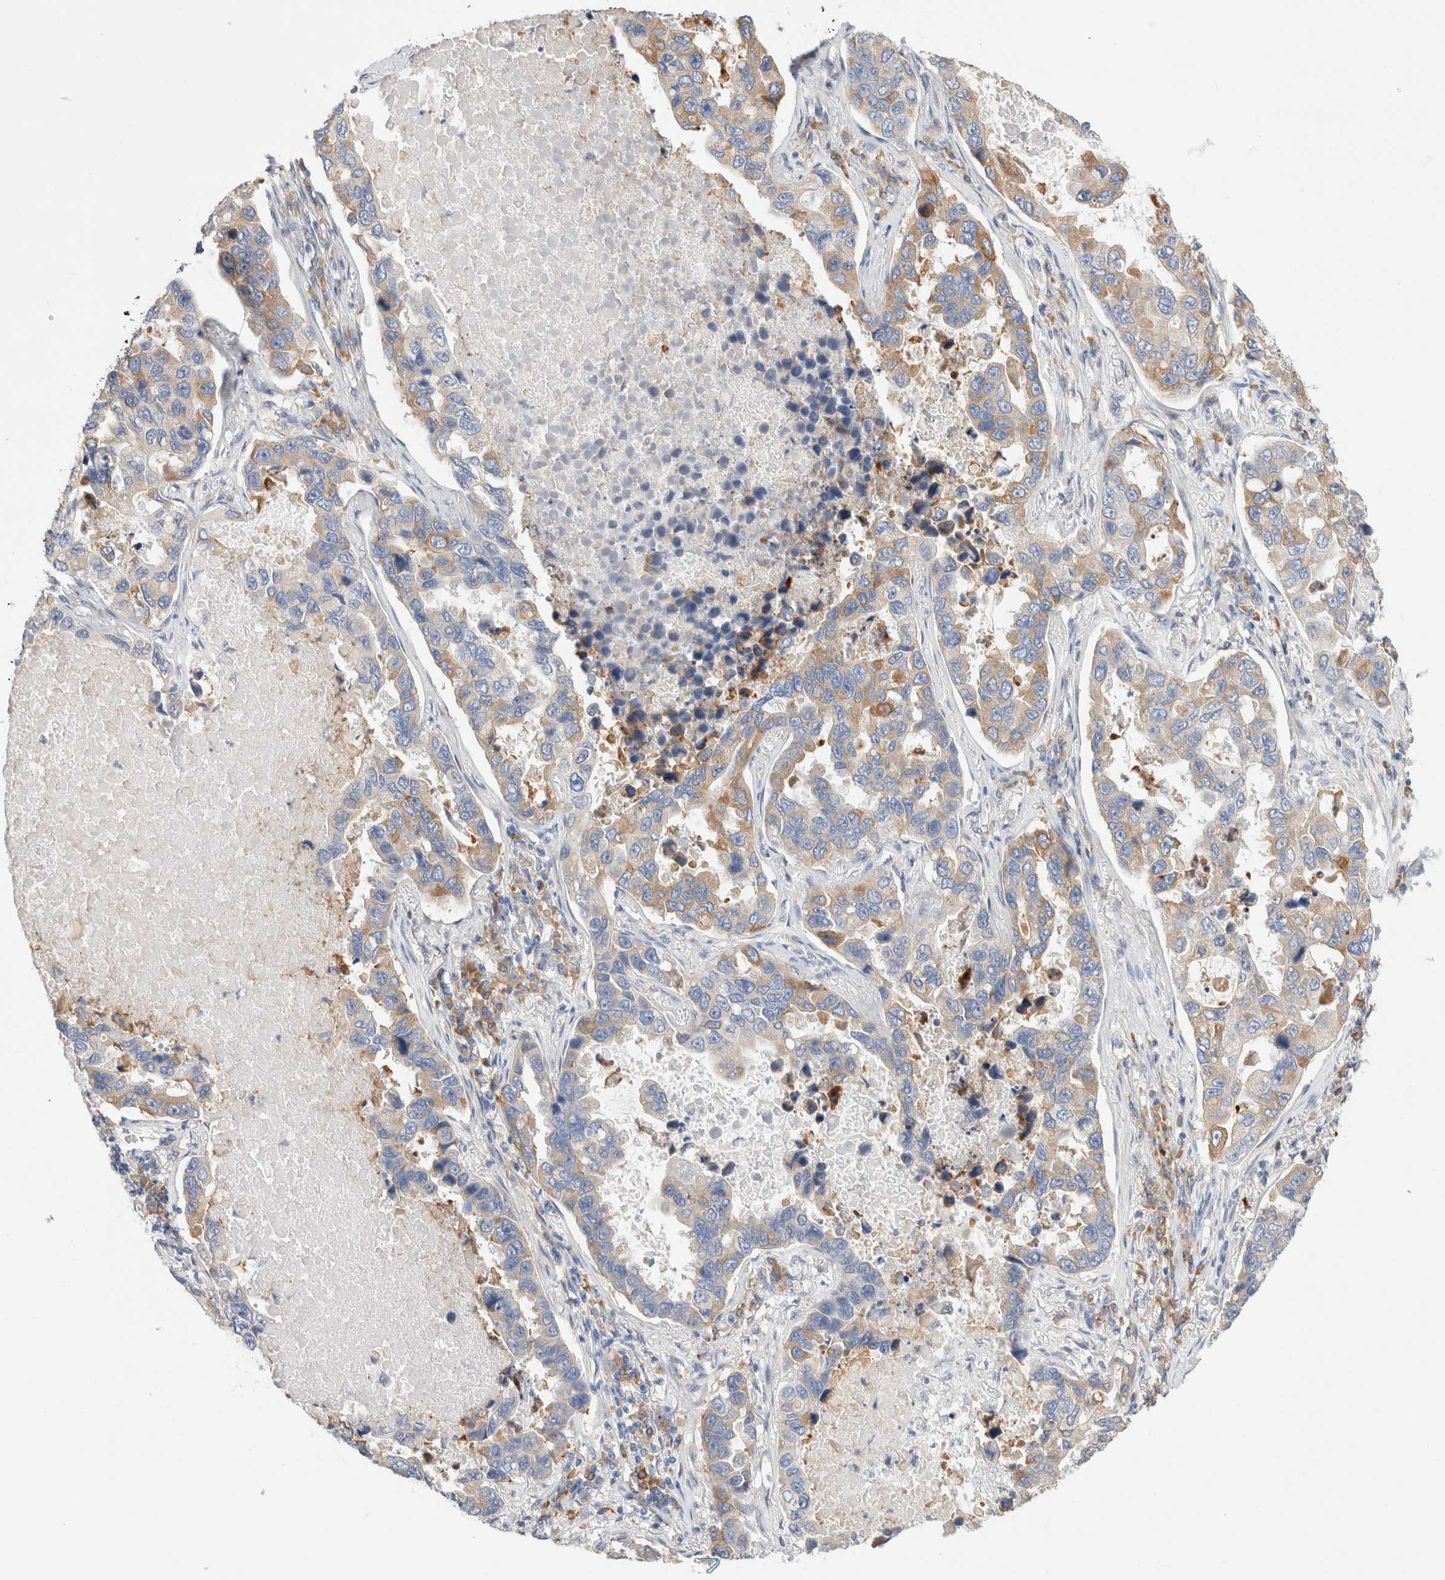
{"staining": {"intensity": "moderate", "quantity": "<25%", "location": "cytoplasmic/membranous"}, "tissue": "lung cancer", "cell_type": "Tumor cells", "image_type": "cancer", "snomed": [{"axis": "morphology", "description": "Adenocarcinoma, NOS"}, {"axis": "topography", "description": "Lung"}], "caption": "Tumor cells demonstrate low levels of moderate cytoplasmic/membranous expression in about <25% of cells in lung cancer (adenocarcinoma).", "gene": "CSK", "patient": {"sex": "male", "age": 64}}